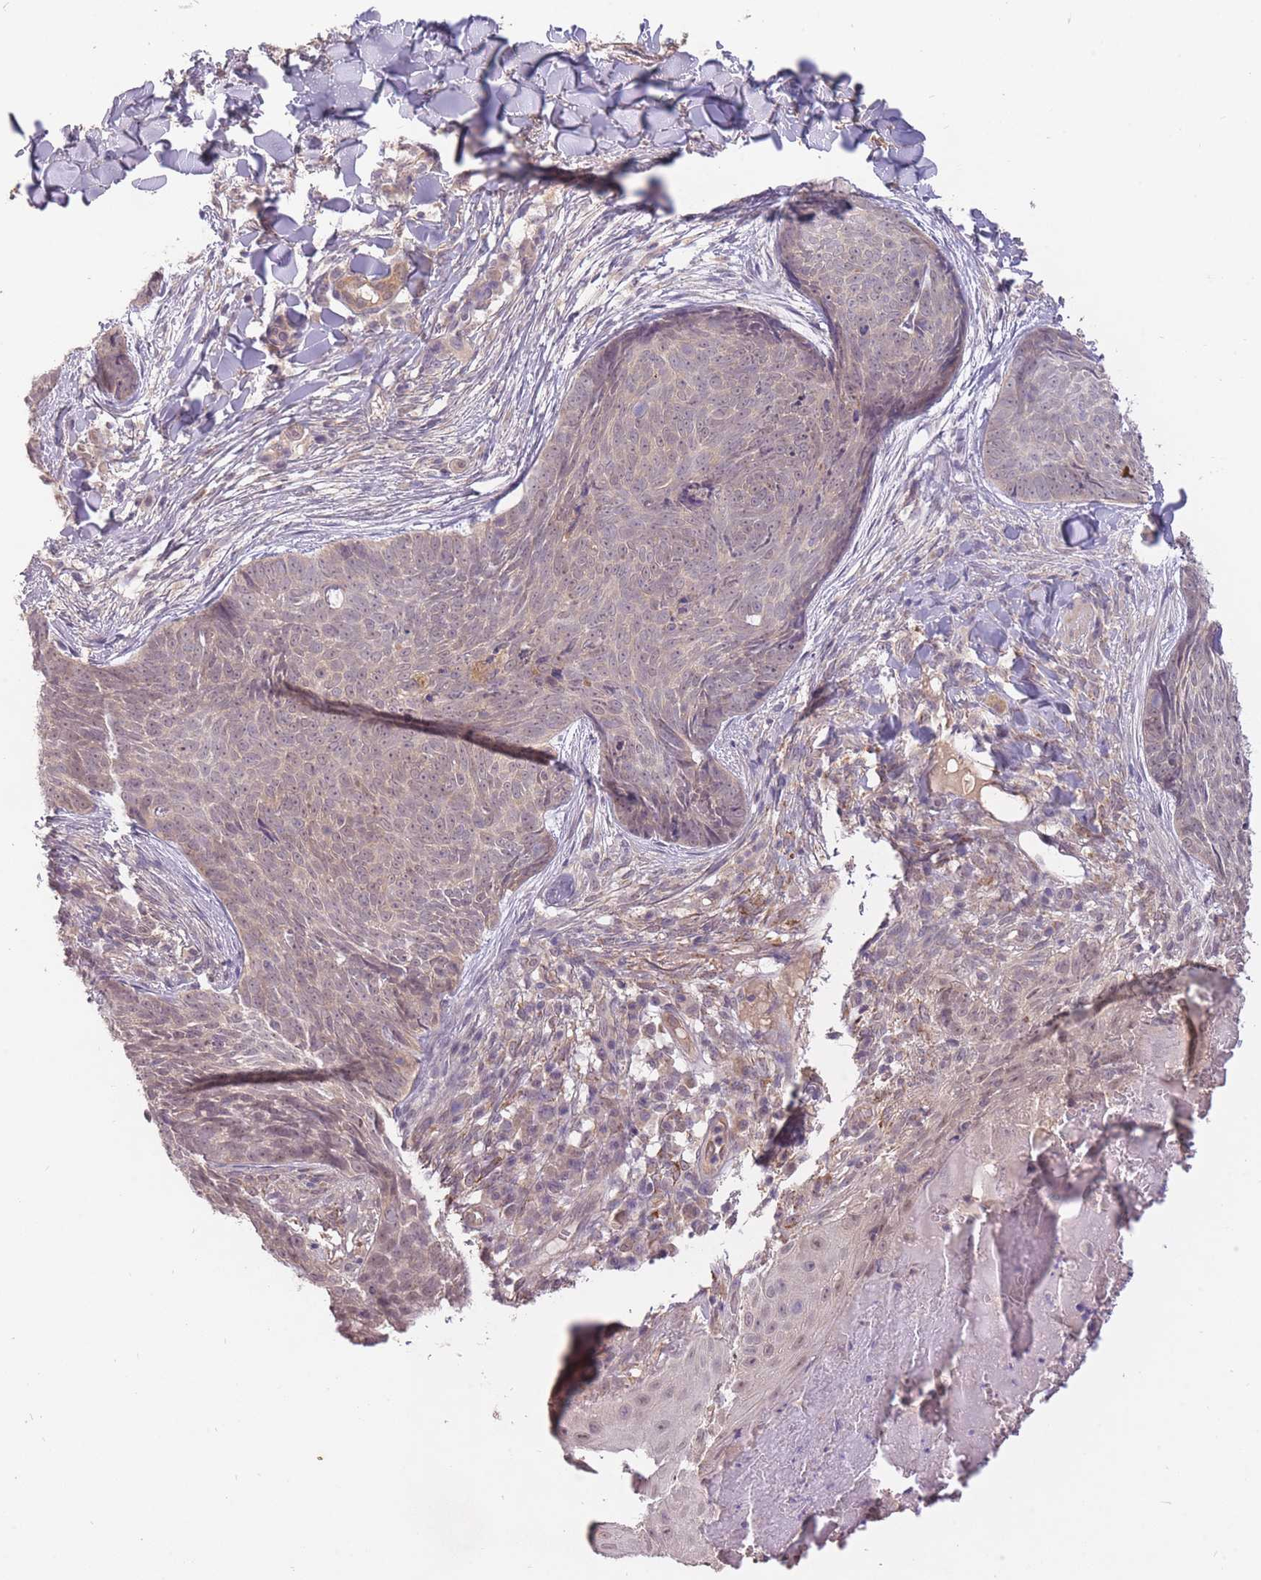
{"staining": {"intensity": "weak", "quantity": "25%-75%", "location": "cytoplasmic/membranous"}, "tissue": "skin cancer", "cell_type": "Tumor cells", "image_type": "cancer", "snomed": [{"axis": "morphology", "description": "Basal cell carcinoma"}, {"axis": "topography", "description": "Skin"}], "caption": "IHC micrograph of neoplastic tissue: skin cancer stained using immunohistochemistry reveals low levels of weak protein expression localized specifically in the cytoplasmic/membranous of tumor cells, appearing as a cytoplasmic/membranous brown color.", "gene": "LRATD2", "patient": {"sex": "female", "age": 61}}